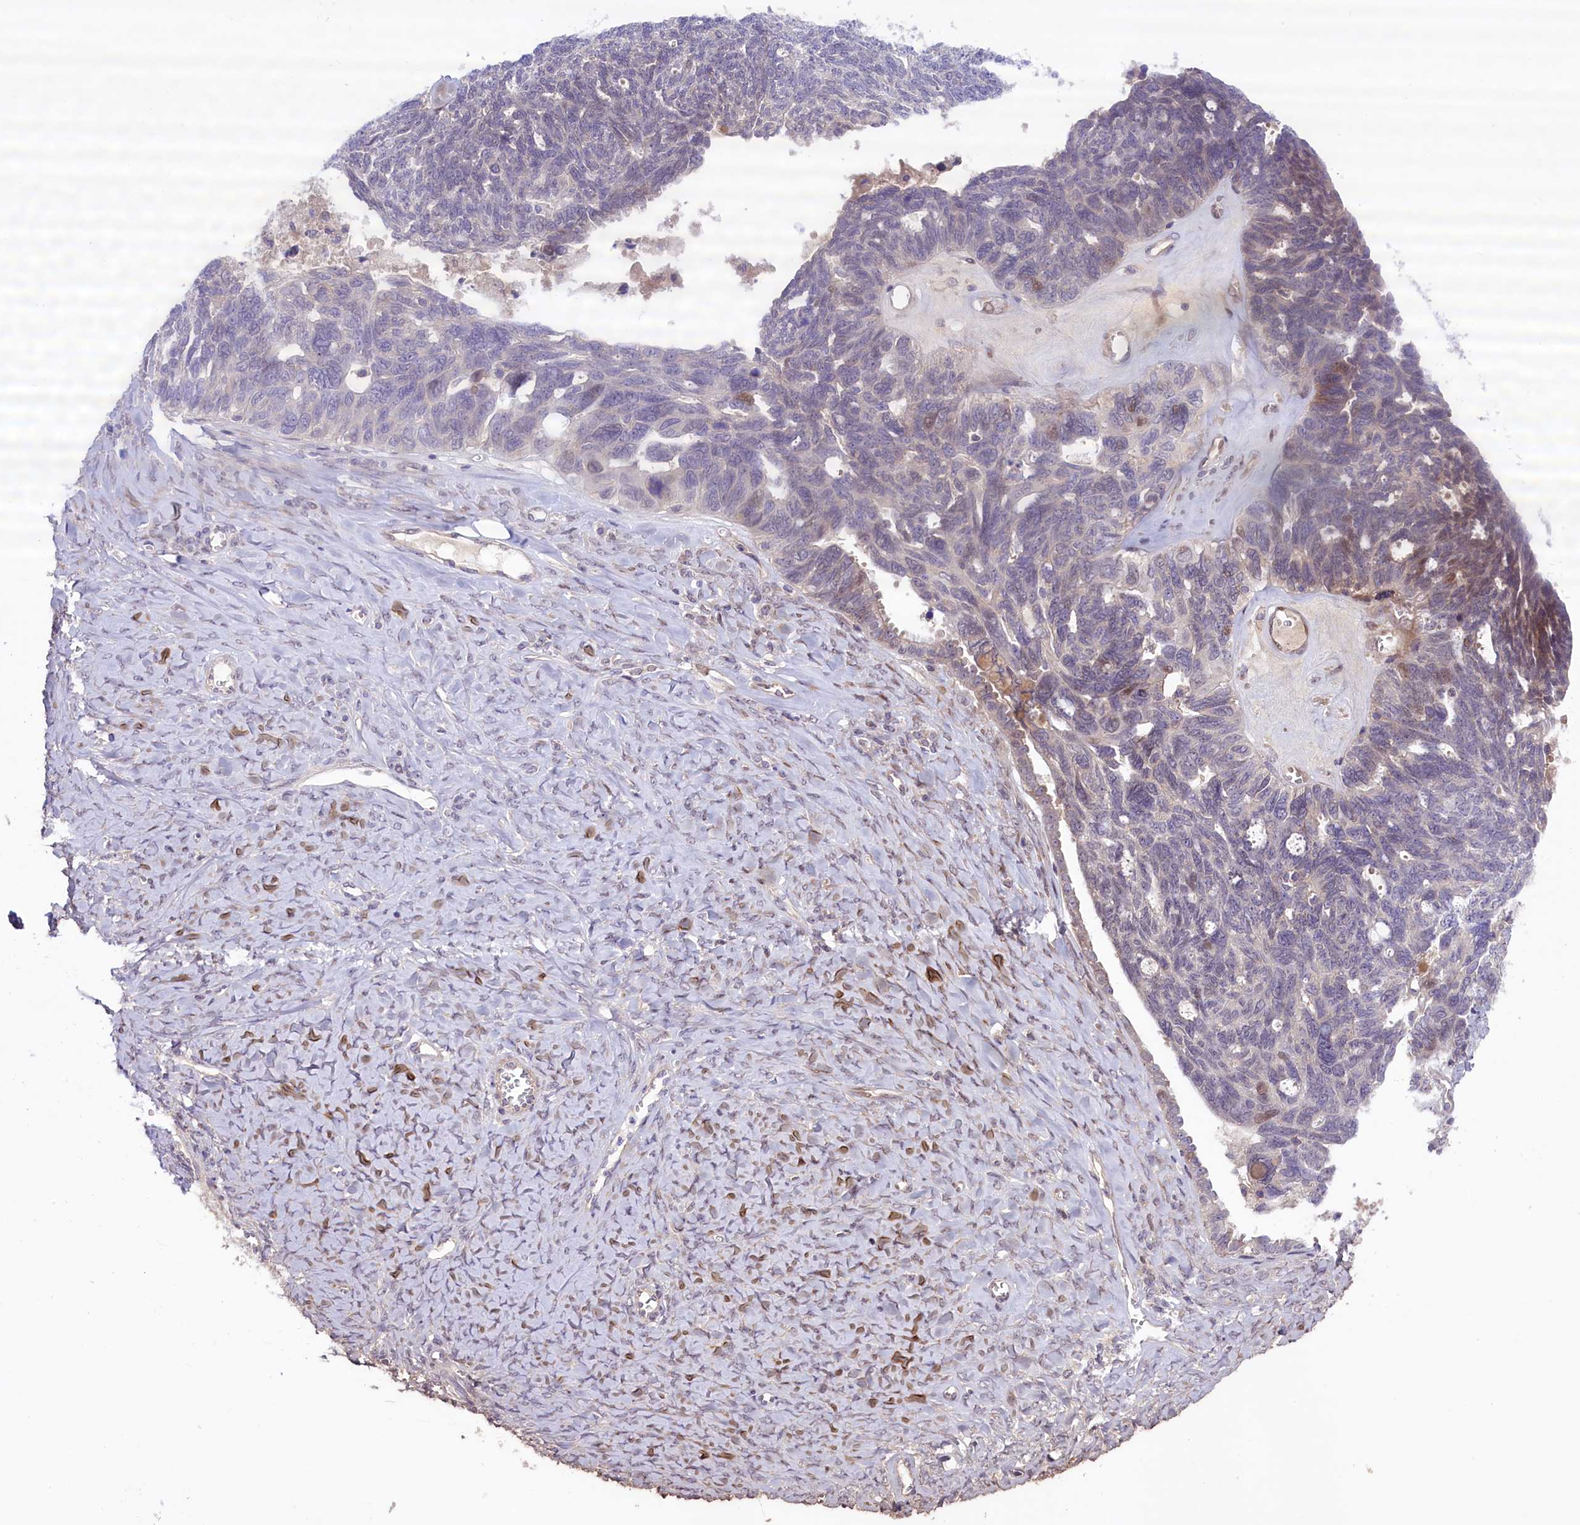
{"staining": {"intensity": "weak", "quantity": "<25%", "location": "cytoplasmic/membranous,nuclear"}, "tissue": "ovarian cancer", "cell_type": "Tumor cells", "image_type": "cancer", "snomed": [{"axis": "morphology", "description": "Cystadenocarcinoma, serous, NOS"}, {"axis": "topography", "description": "Ovary"}], "caption": "DAB immunohistochemical staining of serous cystadenocarcinoma (ovarian) shows no significant expression in tumor cells.", "gene": "HDAC5", "patient": {"sex": "female", "age": 79}}